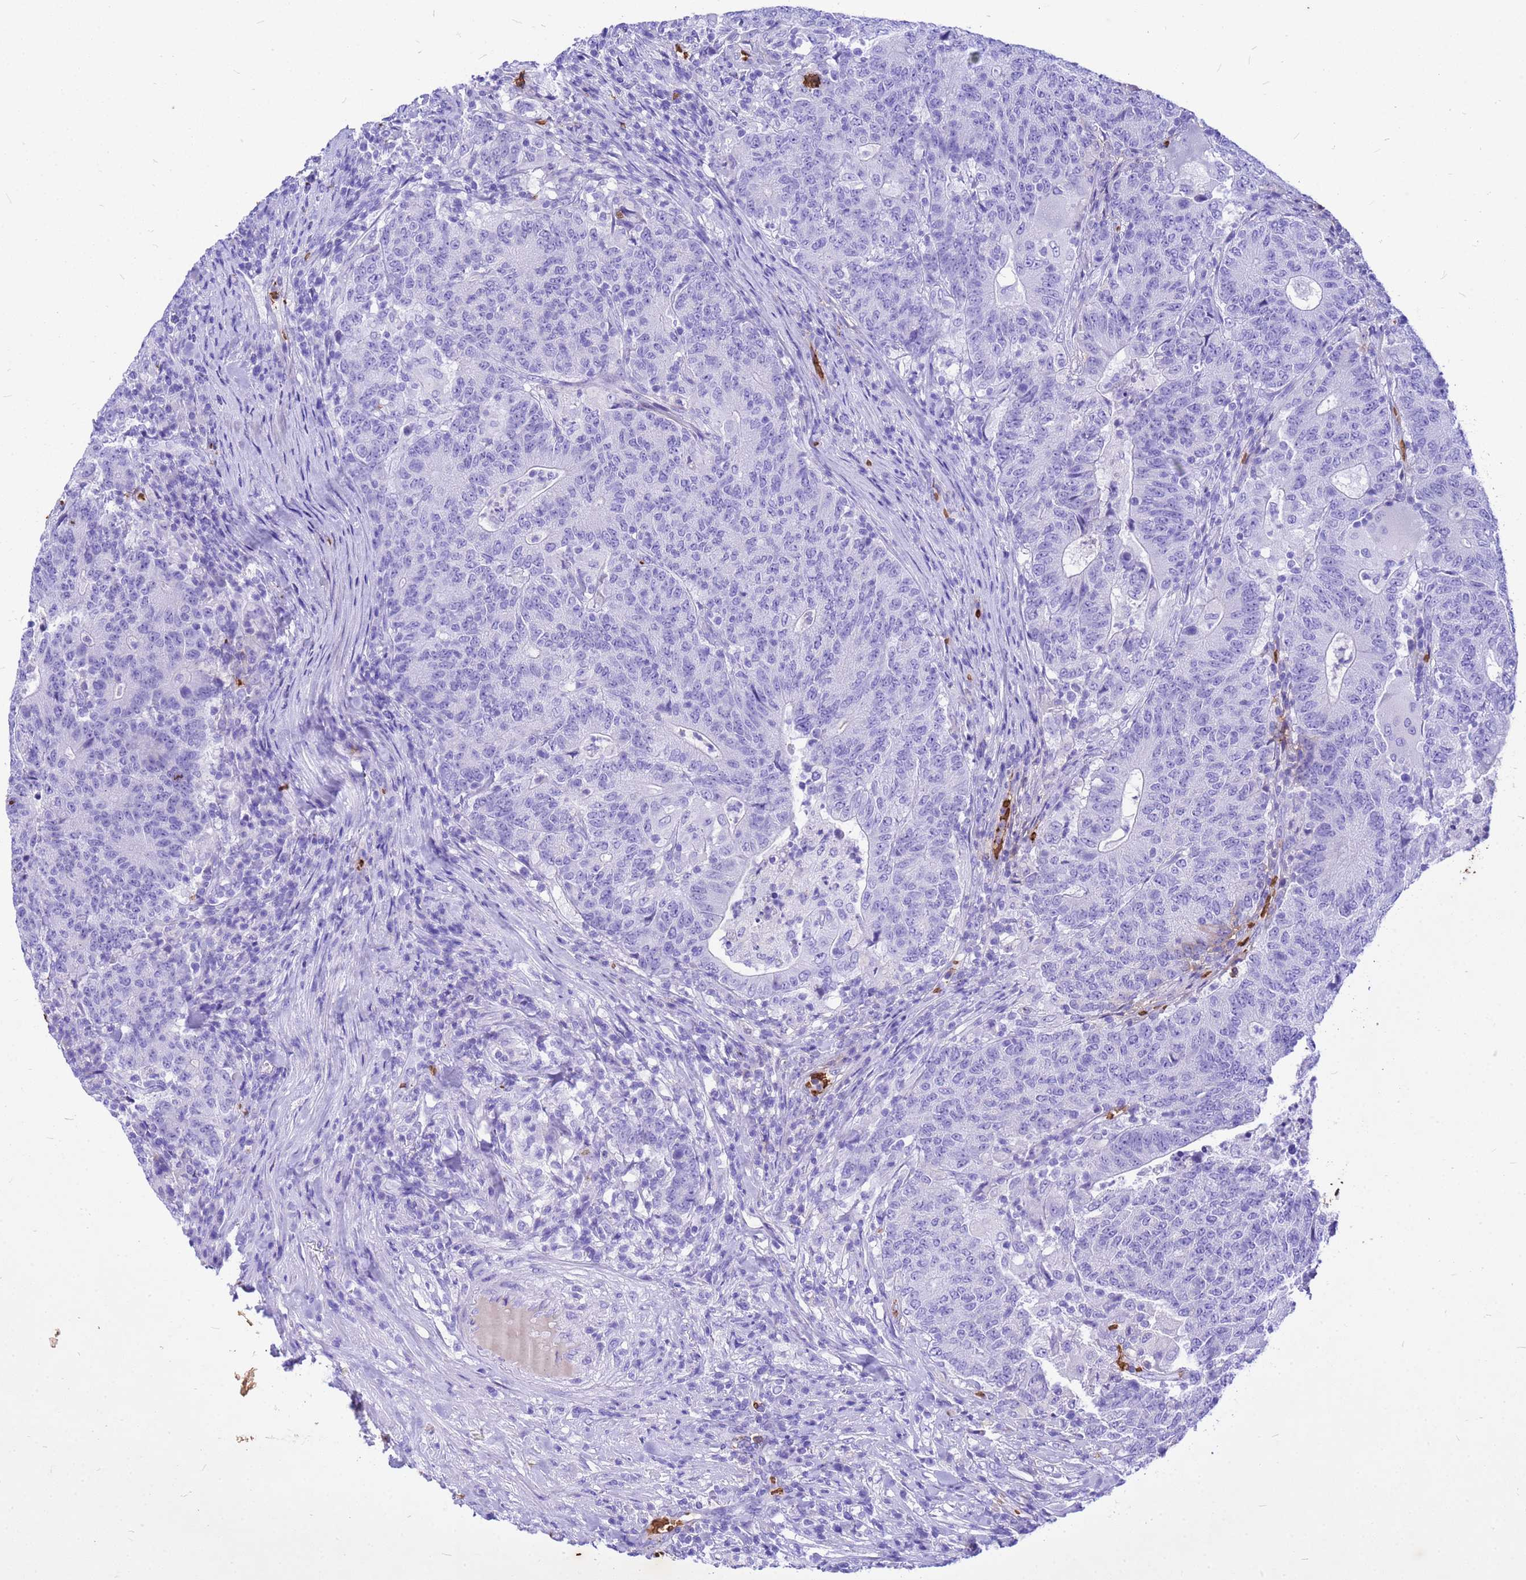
{"staining": {"intensity": "negative", "quantity": "none", "location": "none"}, "tissue": "colorectal cancer", "cell_type": "Tumor cells", "image_type": "cancer", "snomed": [{"axis": "morphology", "description": "Adenocarcinoma, NOS"}, {"axis": "topography", "description": "Colon"}], "caption": "Micrograph shows no significant protein expression in tumor cells of colorectal cancer (adenocarcinoma).", "gene": "HBA2", "patient": {"sex": "female", "age": 75}}